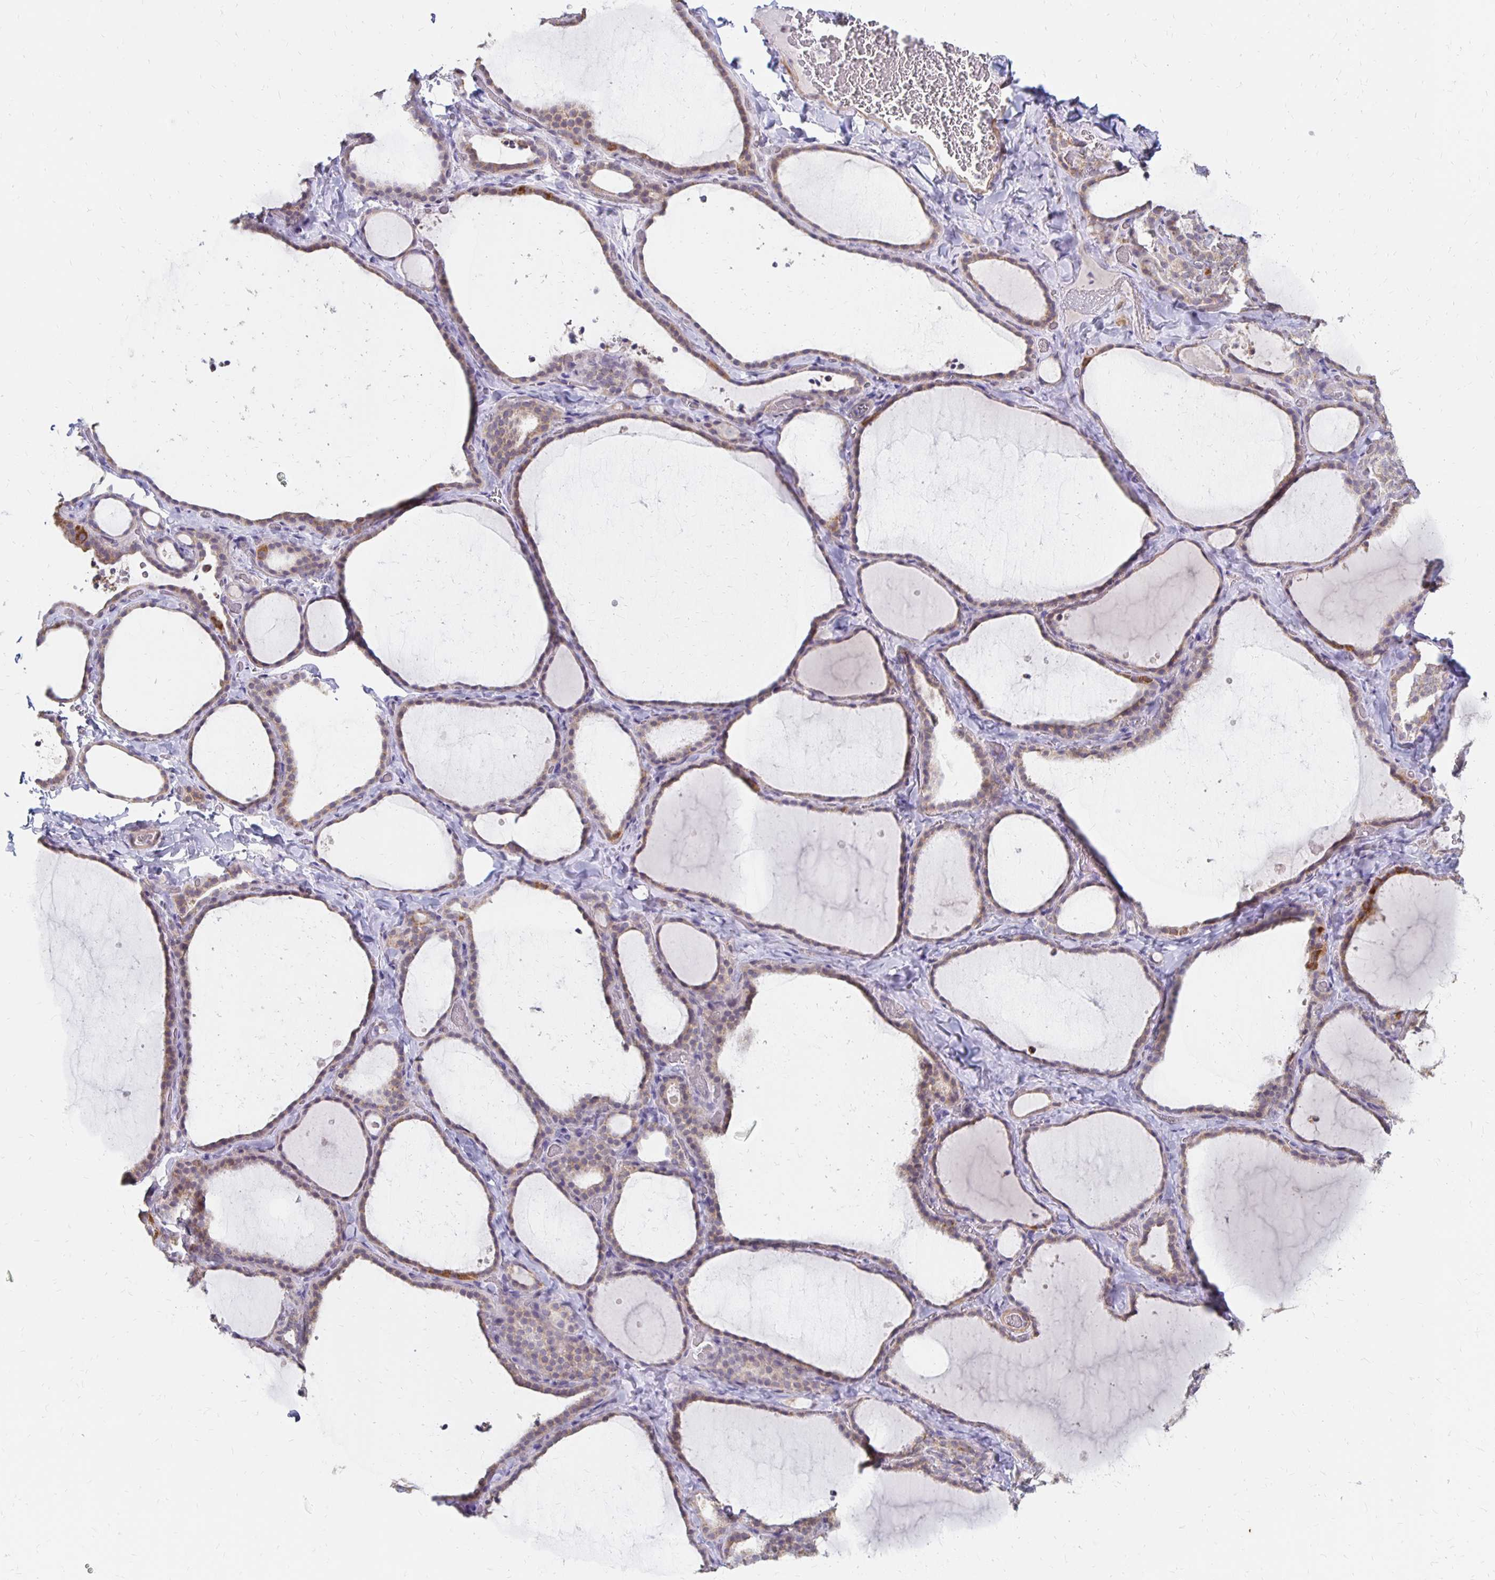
{"staining": {"intensity": "weak", "quantity": ">75%", "location": "cytoplasmic/membranous"}, "tissue": "thyroid gland", "cell_type": "Glandular cells", "image_type": "normal", "snomed": [{"axis": "morphology", "description": "Normal tissue, NOS"}, {"axis": "topography", "description": "Thyroid gland"}], "caption": "Immunohistochemical staining of unremarkable human thyroid gland exhibits weak cytoplasmic/membranous protein staining in approximately >75% of glandular cells.", "gene": "ATOSB", "patient": {"sex": "female", "age": 22}}